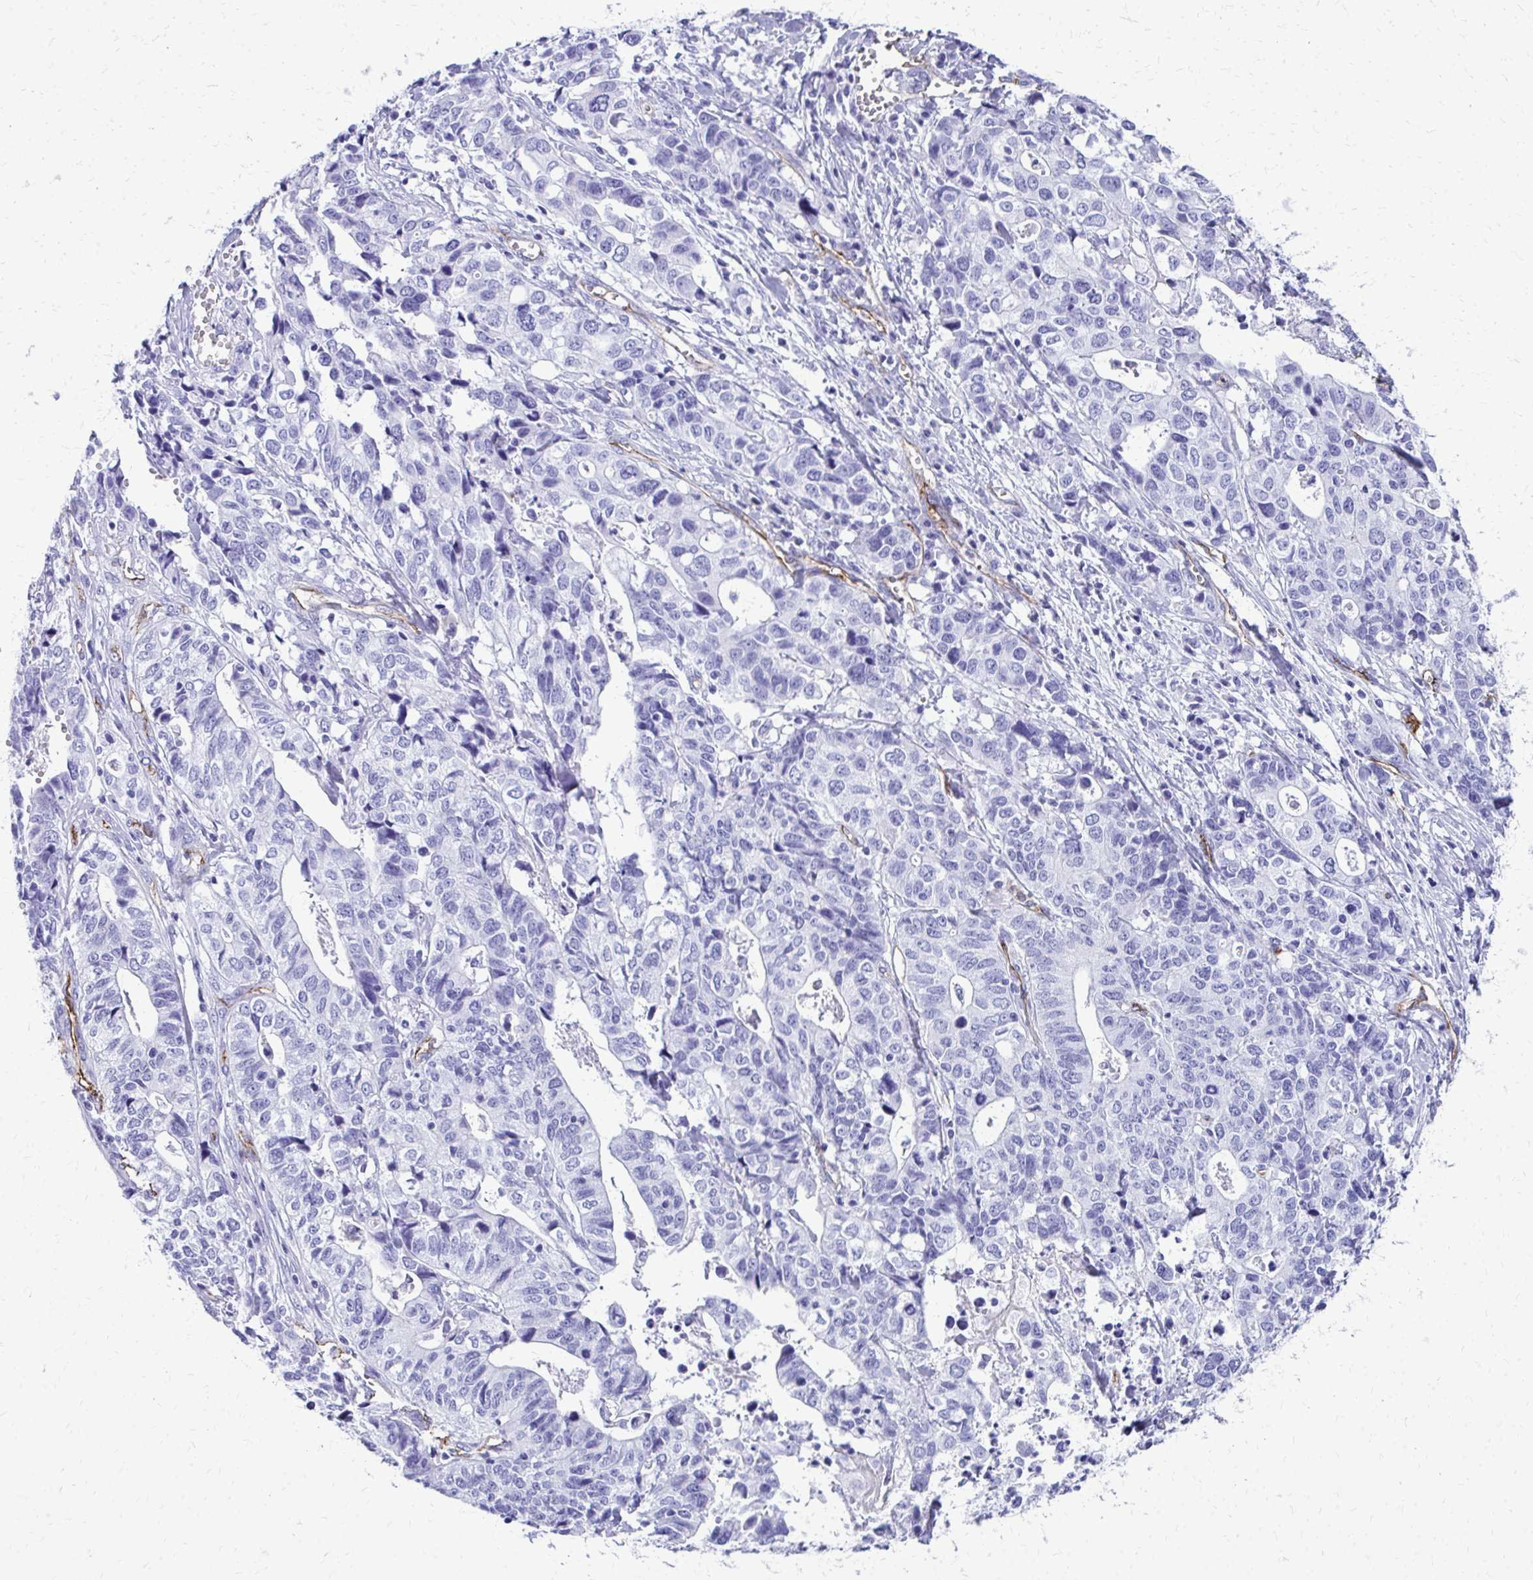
{"staining": {"intensity": "negative", "quantity": "none", "location": "none"}, "tissue": "stomach cancer", "cell_type": "Tumor cells", "image_type": "cancer", "snomed": [{"axis": "morphology", "description": "Adenocarcinoma, NOS"}, {"axis": "topography", "description": "Stomach, upper"}], "caption": "Immunohistochemistry micrograph of adenocarcinoma (stomach) stained for a protein (brown), which exhibits no expression in tumor cells.", "gene": "TPSG1", "patient": {"sex": "female", "age": 67}}